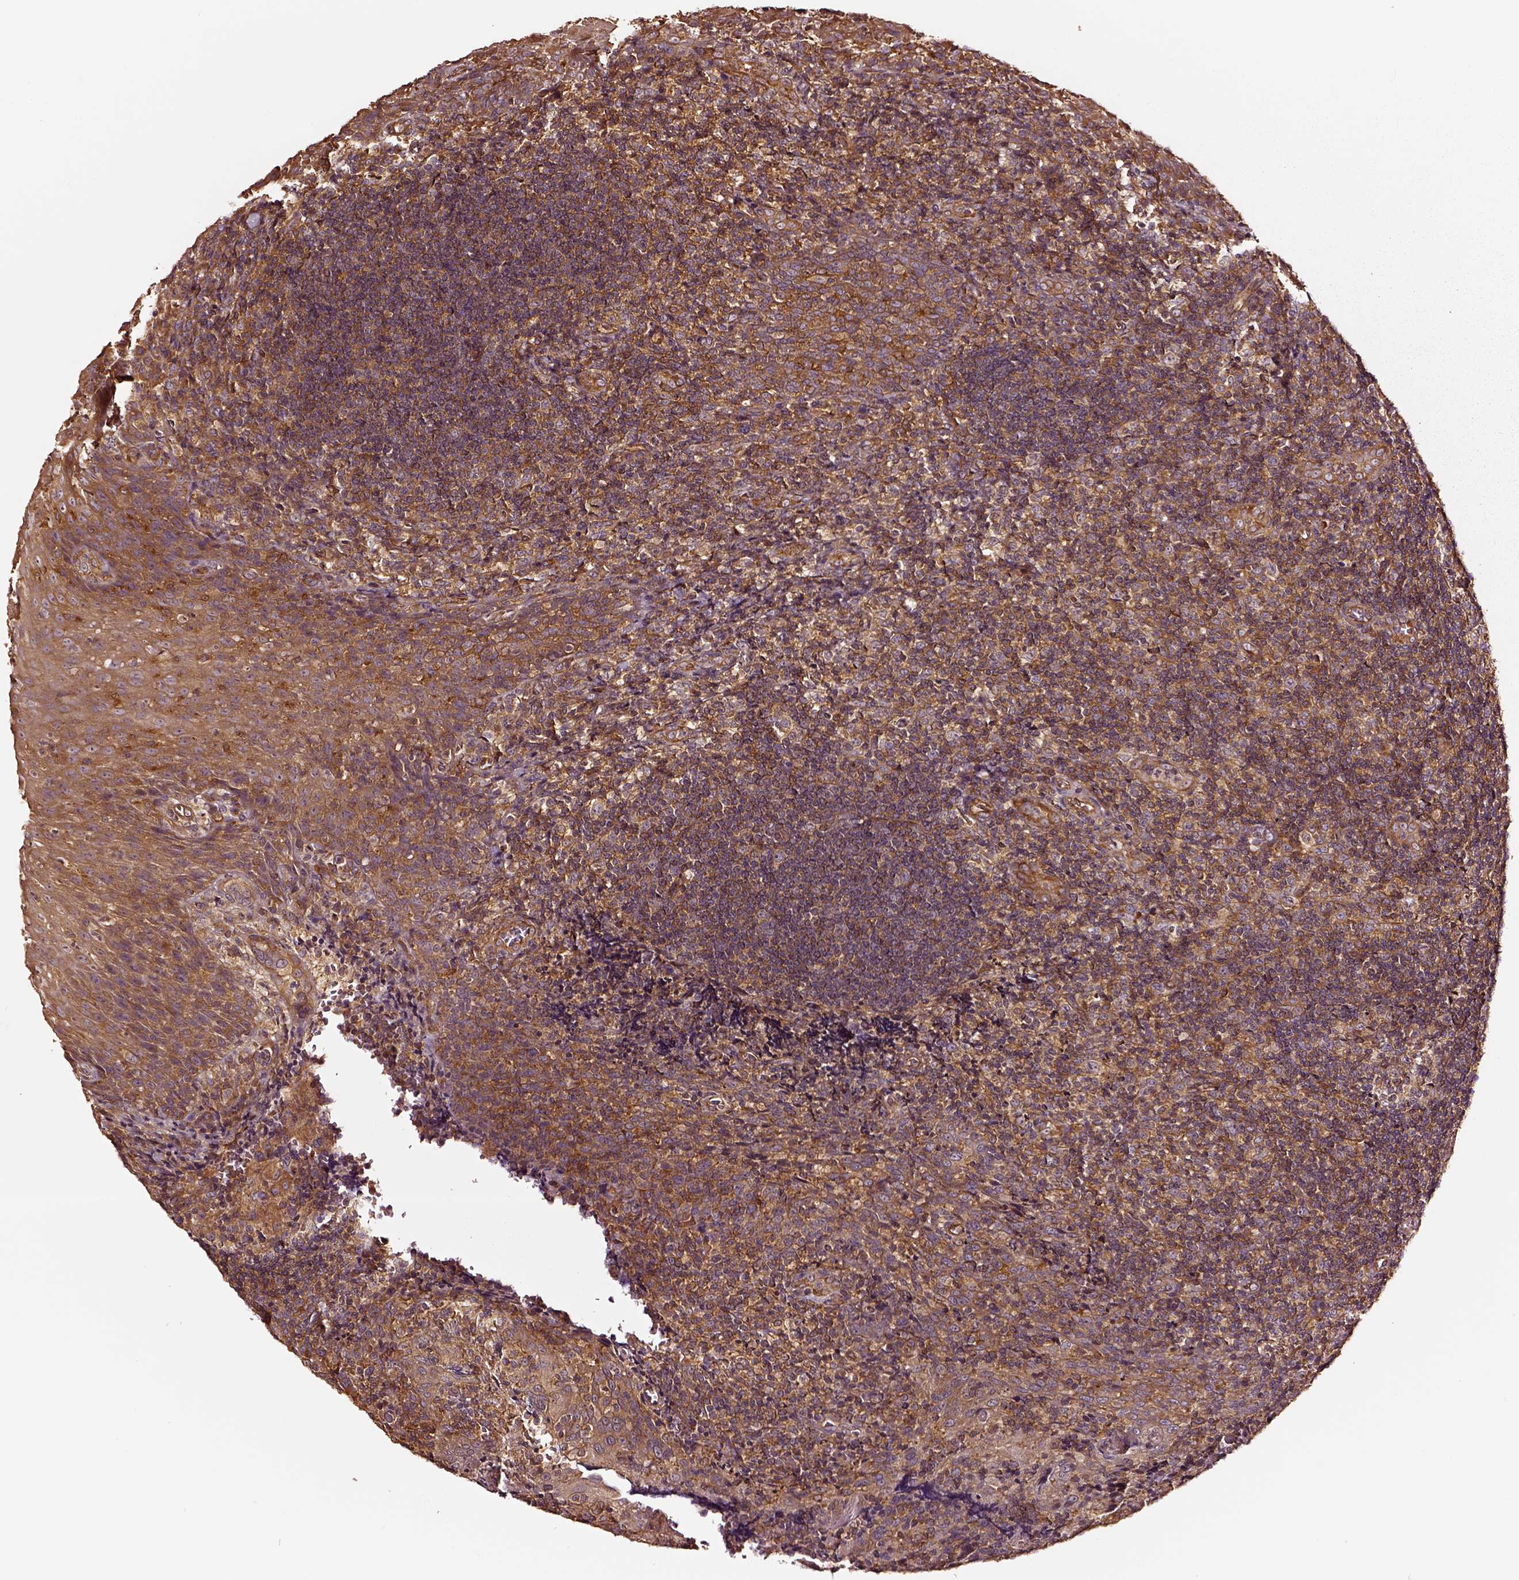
{"staining": {"intensity": "strong", "quantity": ">75%", "location": "cytoplasmic/membranous"}, "tissue": "tonsil", "cell_type": "Germinal center cells", "image_type": "normal", "snomed": [{"axis": "morphology", "description": "Normal tissue, NOS"}, {"axis": "topography", "description": "Tonsil"}], "caption": "Tonsil stained with a brown dye exhibits strong cytoplasmic/membranous positive staining in approximately >75% of germinal center cells.", "gene": "RASSF5", "patient": {"sex": "male", "age": 17}}